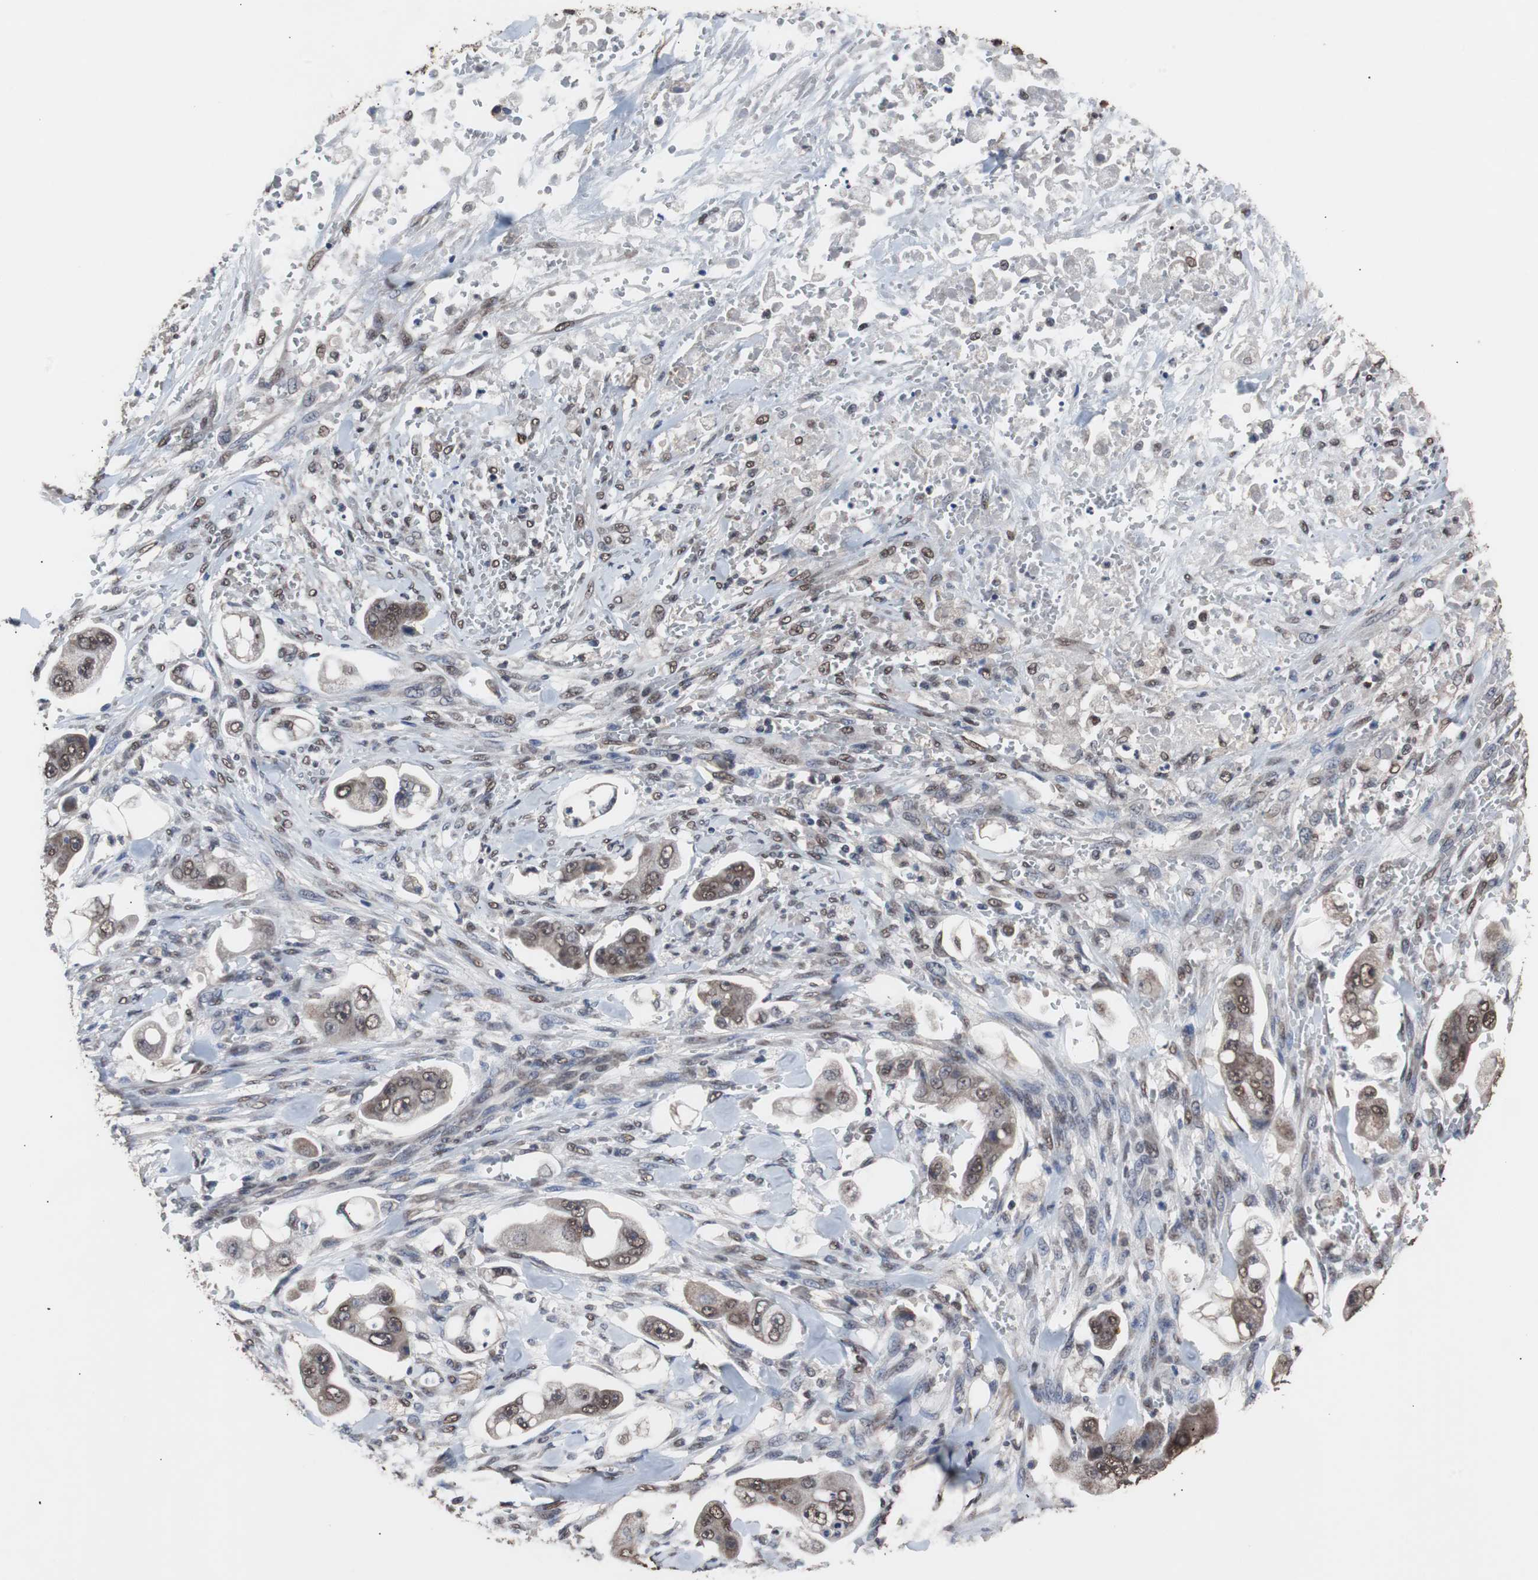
{"staining": {"intensity": "moderate", "quantity": ">75%", "location": "cytoplasmic/membranous,nuclear"}, "tissue": "stomach cancer", "cell_type": "Tumor cells", "image_type": "cancer", "snomed": [{"axis": "morphology", "description": "Adenocarcinoma, NOS"}, {"axis": "topography", "description": "Stomach"}], "caption": "A brown stain highlights moderate cytoplasmic/membranous and nuclear staining of a protein in adenocarcinoma (stomach) tumor cells.", "gene": "MED27", "patient": {"sex": "male", "age": 62}}